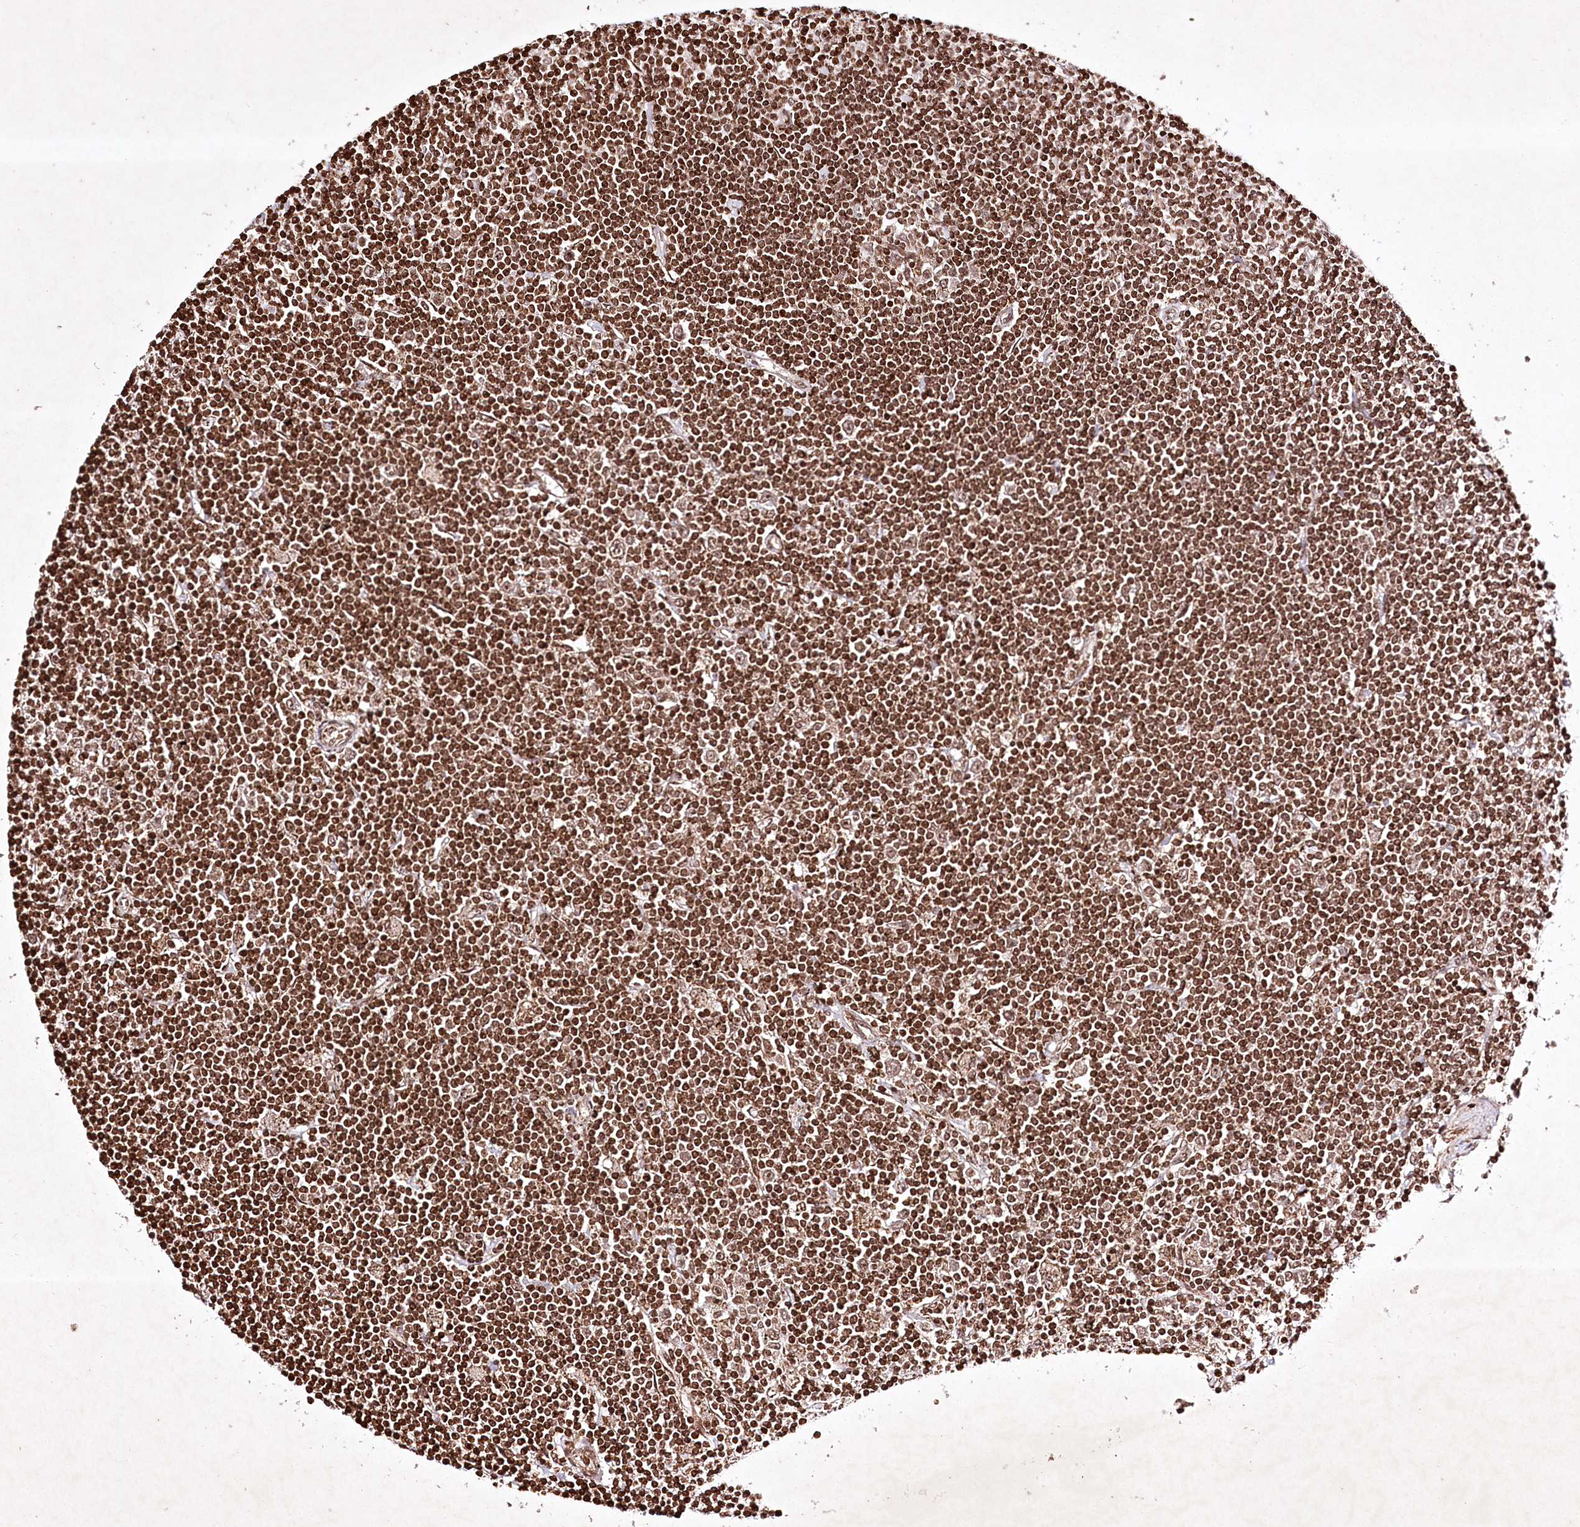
{"staining": {"intensity": "strong", "quantity": ">75%", "location": "nuclear"}, "tissue": "lymphoma", "cell_type": "Tumor cells", "image_type": "cancer", "snomed": [{"axis": "morphology", "description": "Malignant lymphoma, non-Hodgkin's type, Low grade"}, {"axis": "topography", "description": "Spleen"}], "caption": "Immunohistochemical staining of human lymphoma exhibits high levels of strong nuclear positivity in approximately >75% of tumor cells.", "gene": "CARM1", "patient": {"sex": "male", "age": 76}}